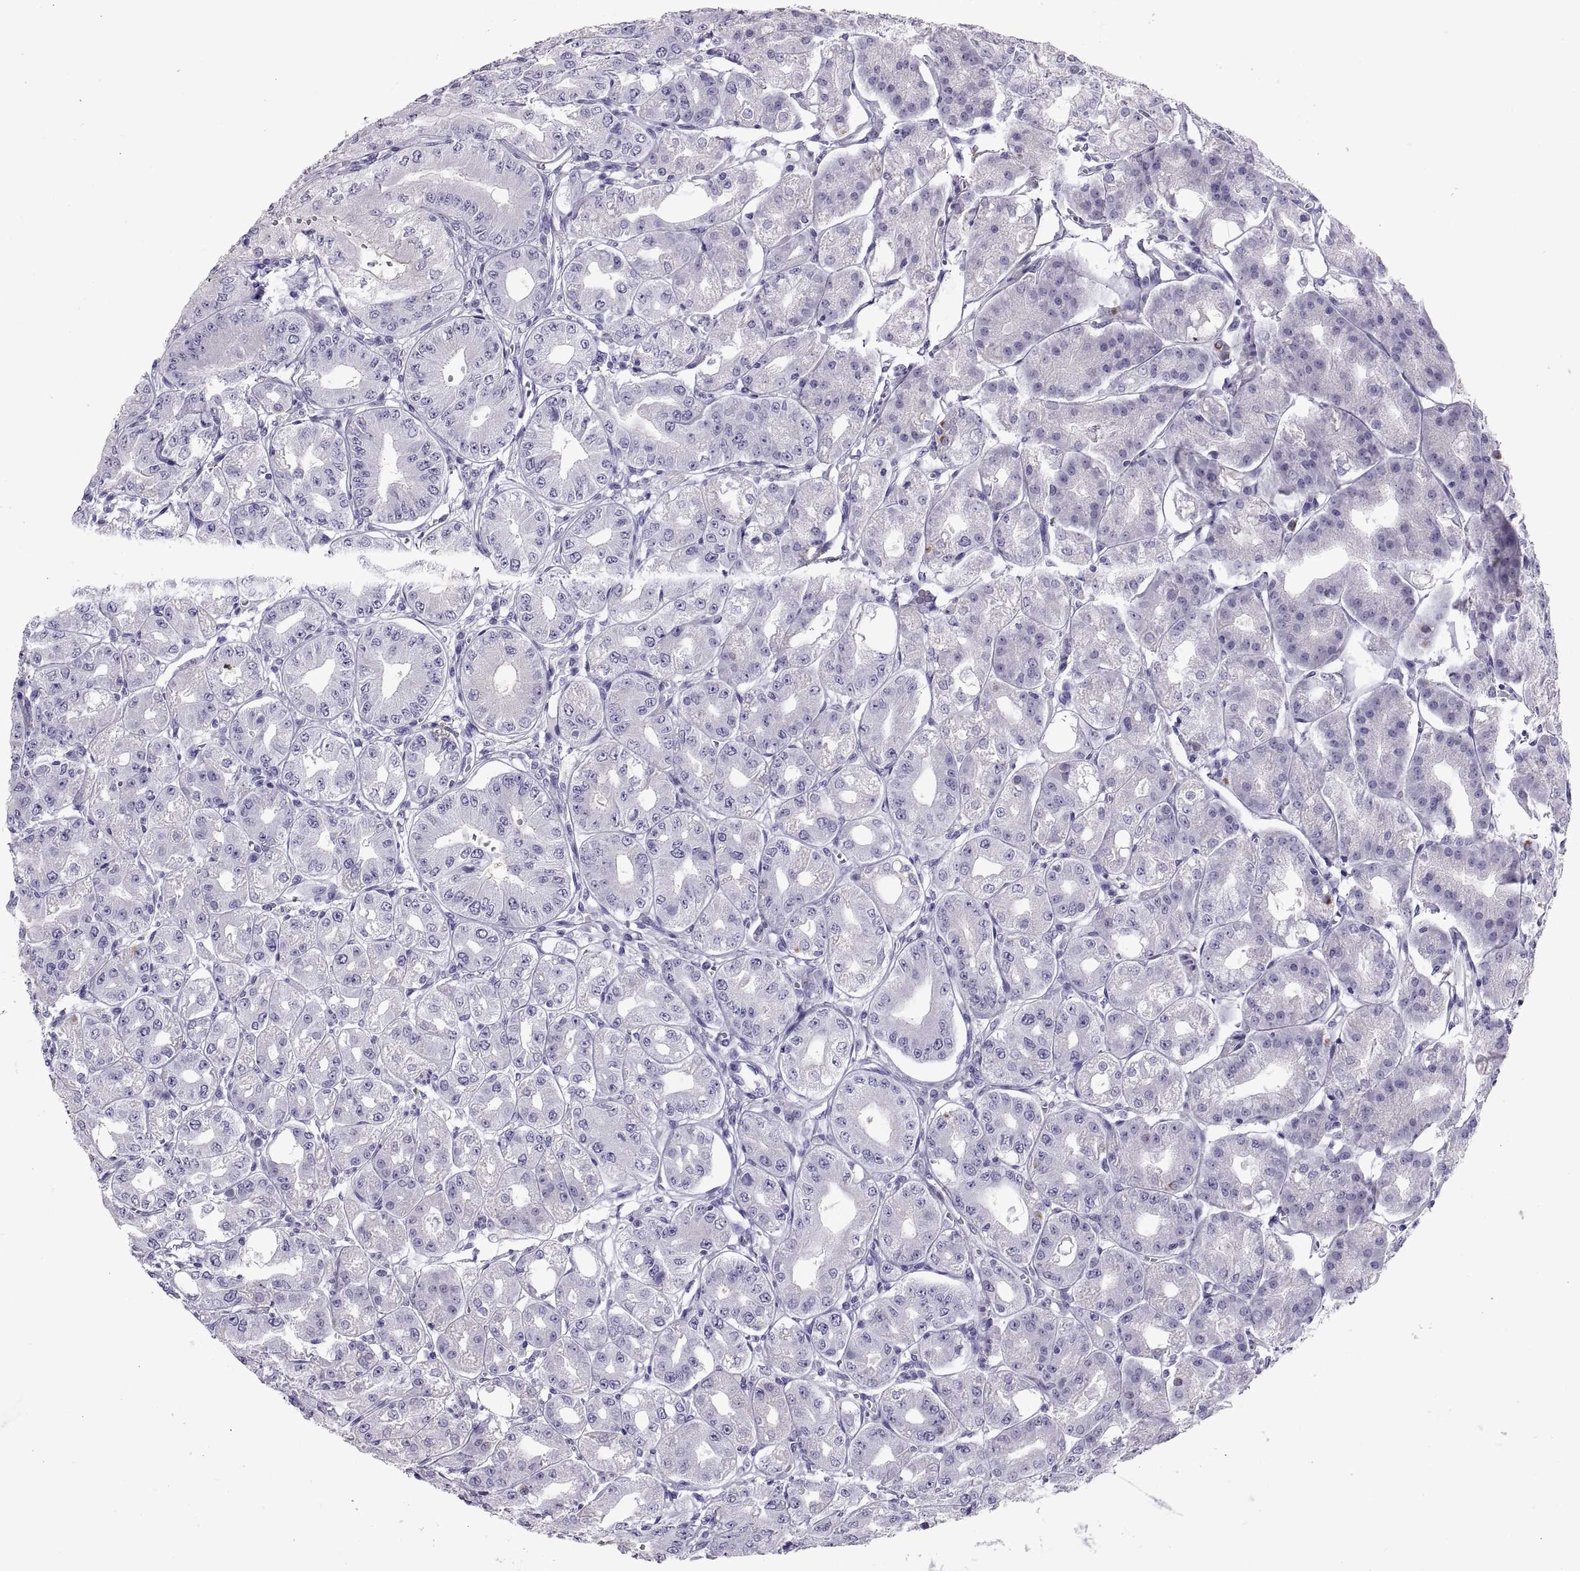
{"staining": {"intensity": "negative", "quantity": "none", "location": "none"}, "tissue": "stomach", "cell_type": "Glandular cells", "image_type": "normal", "snomed": [{"axis": "morphology", "description": "Normal tissue, NOS"}, {"axis": "topography", "description": "Stomach, lower"}], "caption": "The micrograph reveals no significant expression in glandular cells of stomach.", "gene": "RGS20", "patient": {"sex": "male", "age": 71}}